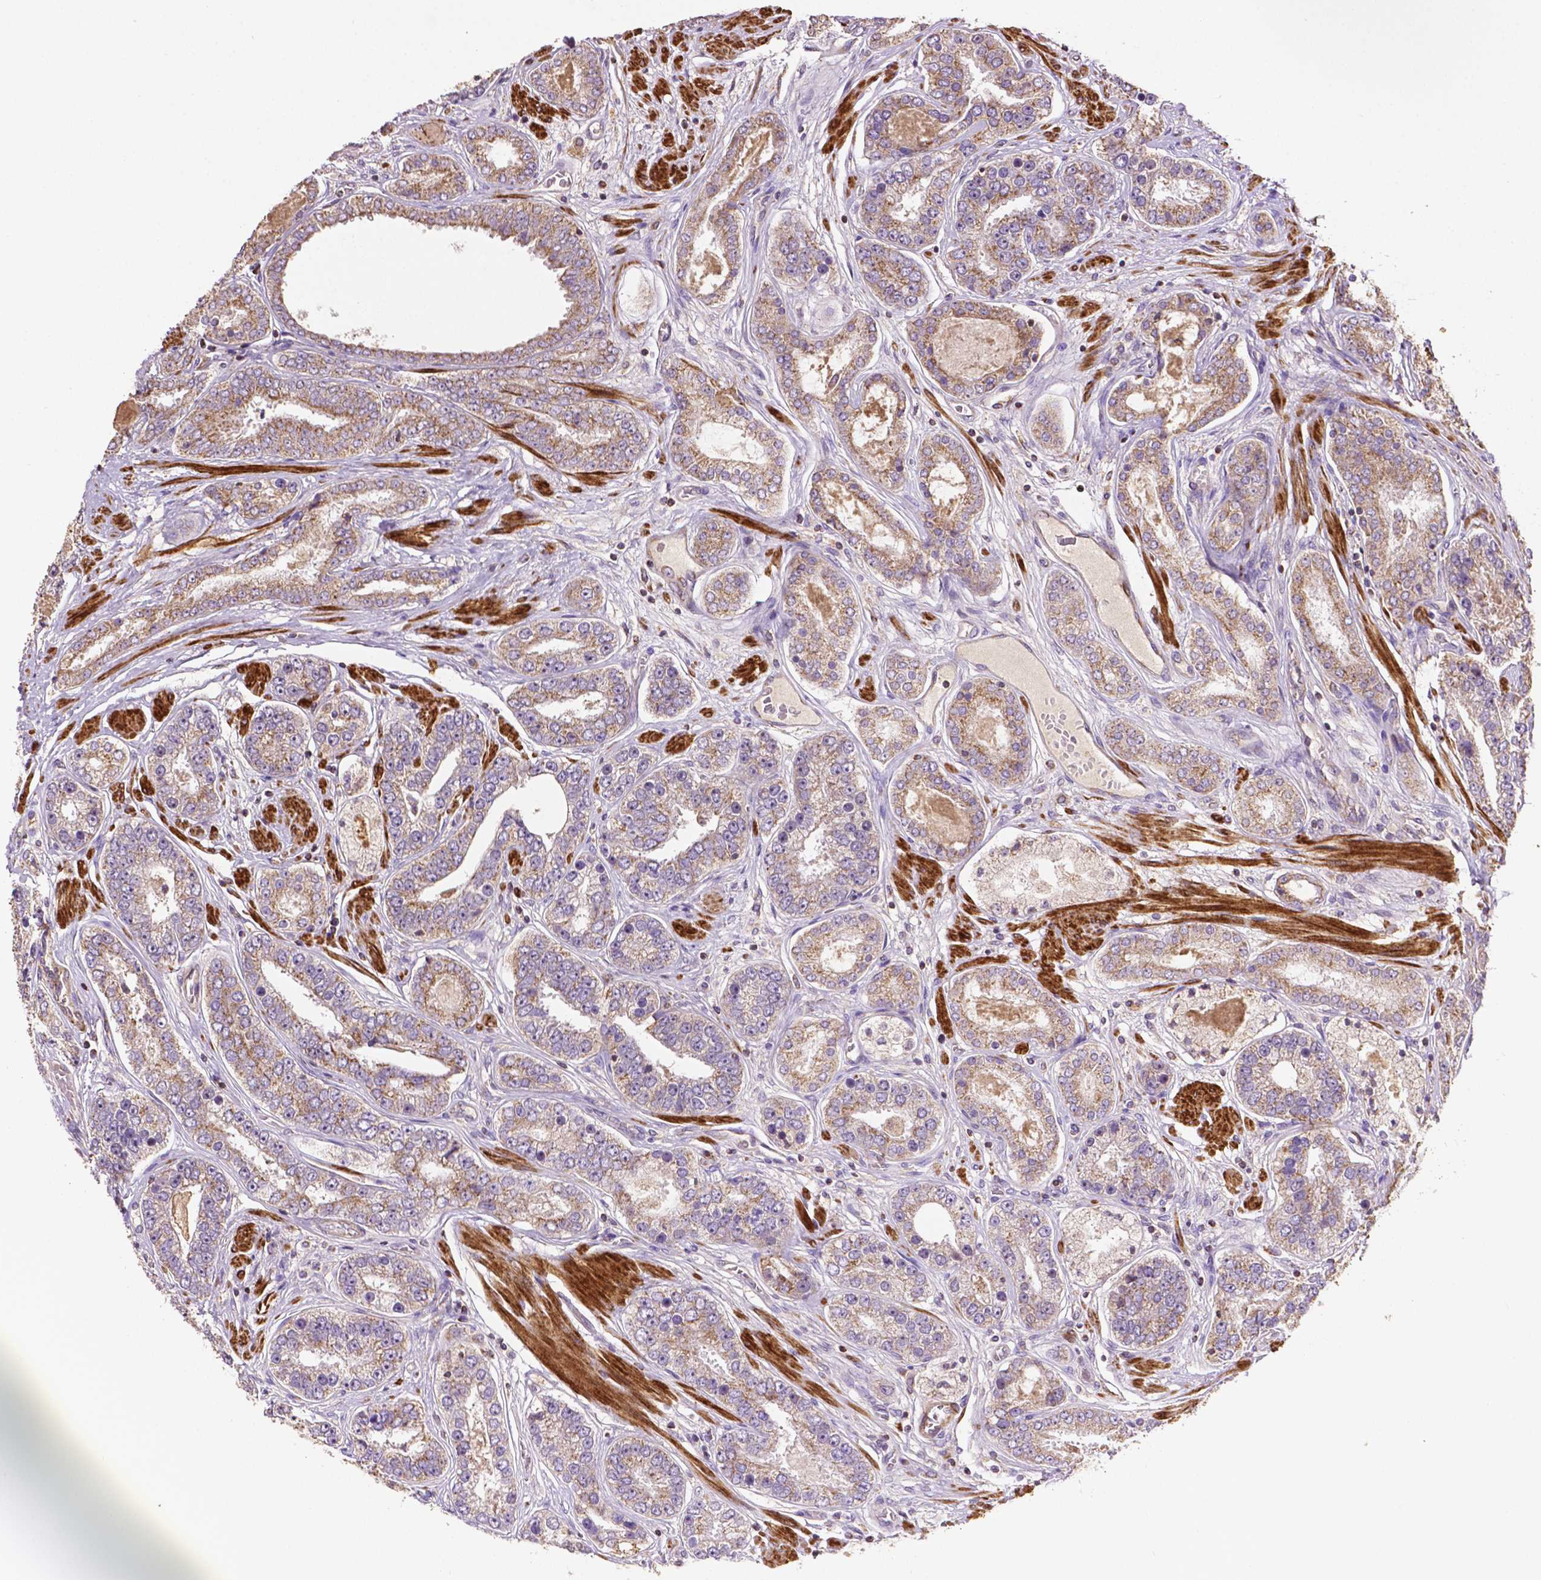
{"staining": {"intensity": "moderate", "quantity": "25%-75%", "location": "cytoplasmic/membranous"}, "tissue": "prostate cancer", "cell_type": "Tumor cells", "image_type": "cancer", "snomed": [{"axis": "morphology", "description": "Adenocarcinoma, High grade"}, {"axis": "topography", "description": "Prostate"}], "caption": "Protein staining shows moderate cytoplasmic/membranous expression in approximately 25%-75% of tumor cells in prostate cancer (high-grade adenocarcinoma). (DAB = brown stain, brightfield microscopy at high magnification).", "gene": "LRR1", "patient": {"sex": "male", "age": 63}}